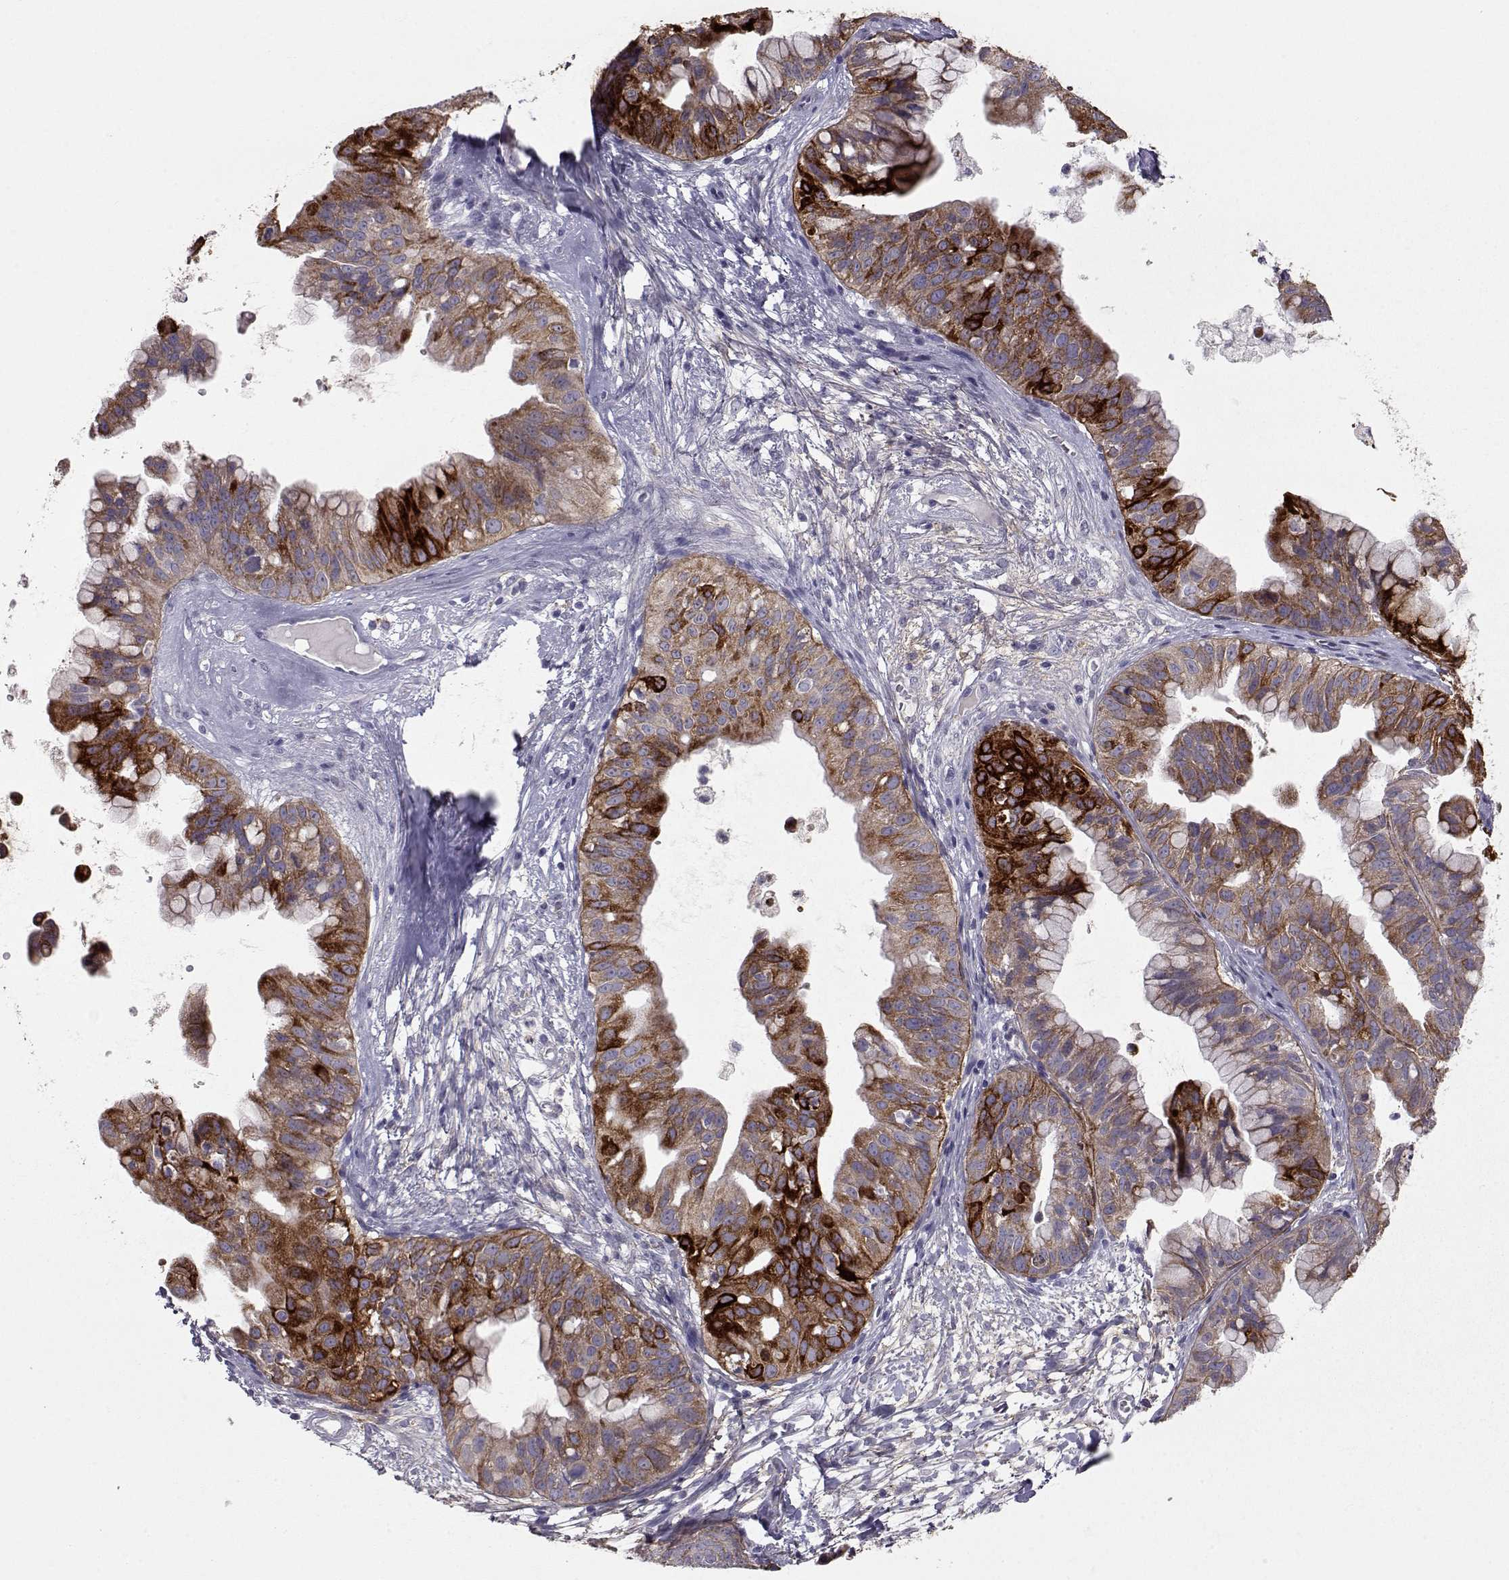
{"staining": {"intensity": "strong", "quantity": ">75%", "location": "cytoplasmic/membranous"}, "tissue": "ovarian cancer", "cell_type": "Tumor cells", "image_type": "cancer", "snomed": [{"axis": "morphology", "description": "Cystadenocarcinoma, mucinous, NOS"}, {"axis": "topography", "description": "Ovary"}], "caption": "Human ovarian cancer stained with a protein marker displays strong staining in tumor cells.", "gene": "LAMB3", "patient": {"sex": "female", "age": 76}}